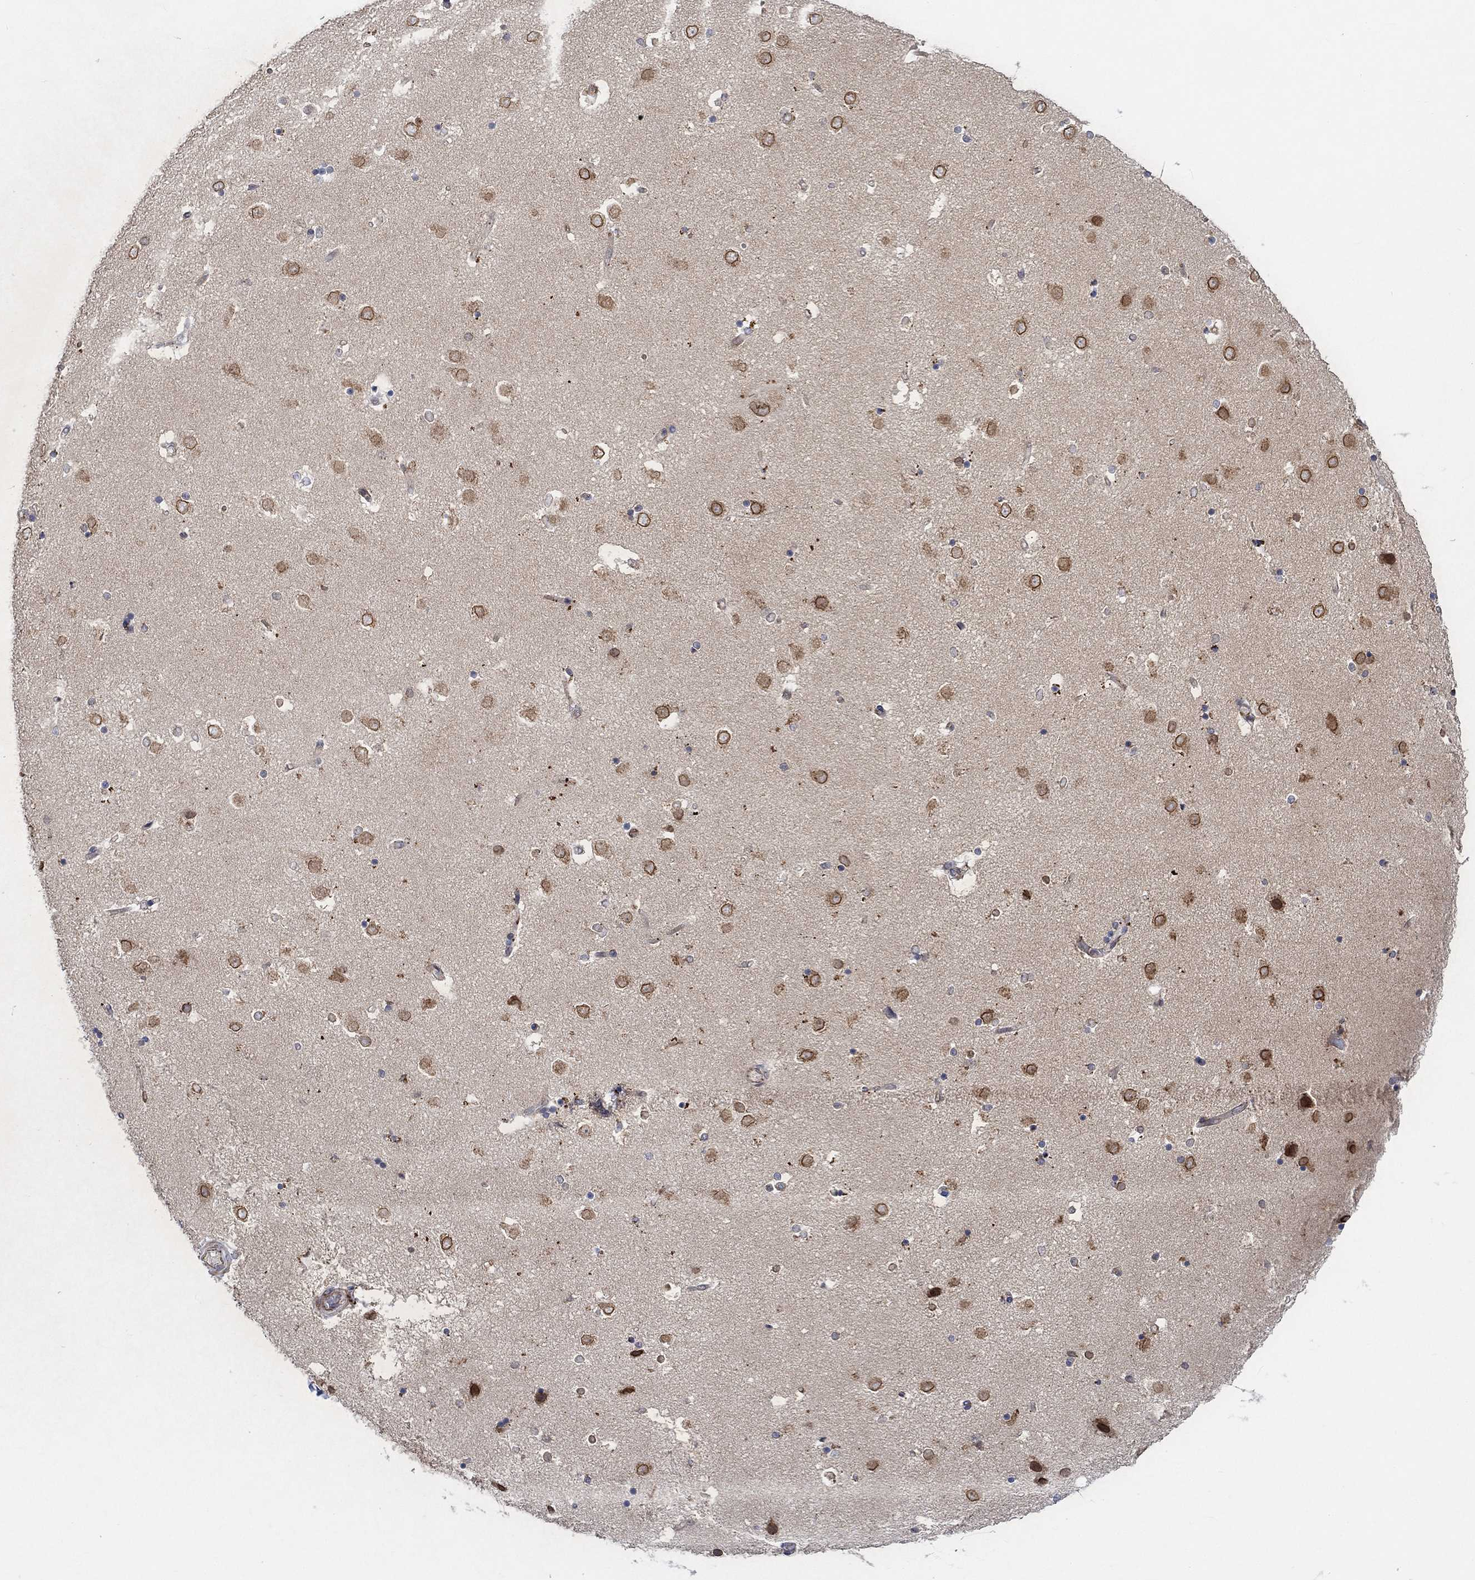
{"staining": {"intensity": "moderate", "quantity": "25%-75%", "location": "cytoplasmic/membranous,nuclear"}, "tissue": "caudate", "cell_type": "Glial cells", "image_type": "normal", "snomed": [{"axis": "morphology", "description": "Normal tissue, NOS"}, {"axis": "topography", "description": "Lateral ventricle wall"}], "caption": "This is a histology image of IHC staining of normal caudate, which shows moderate positivity in the cytoplasmic/membranous,nuclear of glial cells.", "gene": "CAMK1D", "patient": {"sex": "male", "age": 51}}